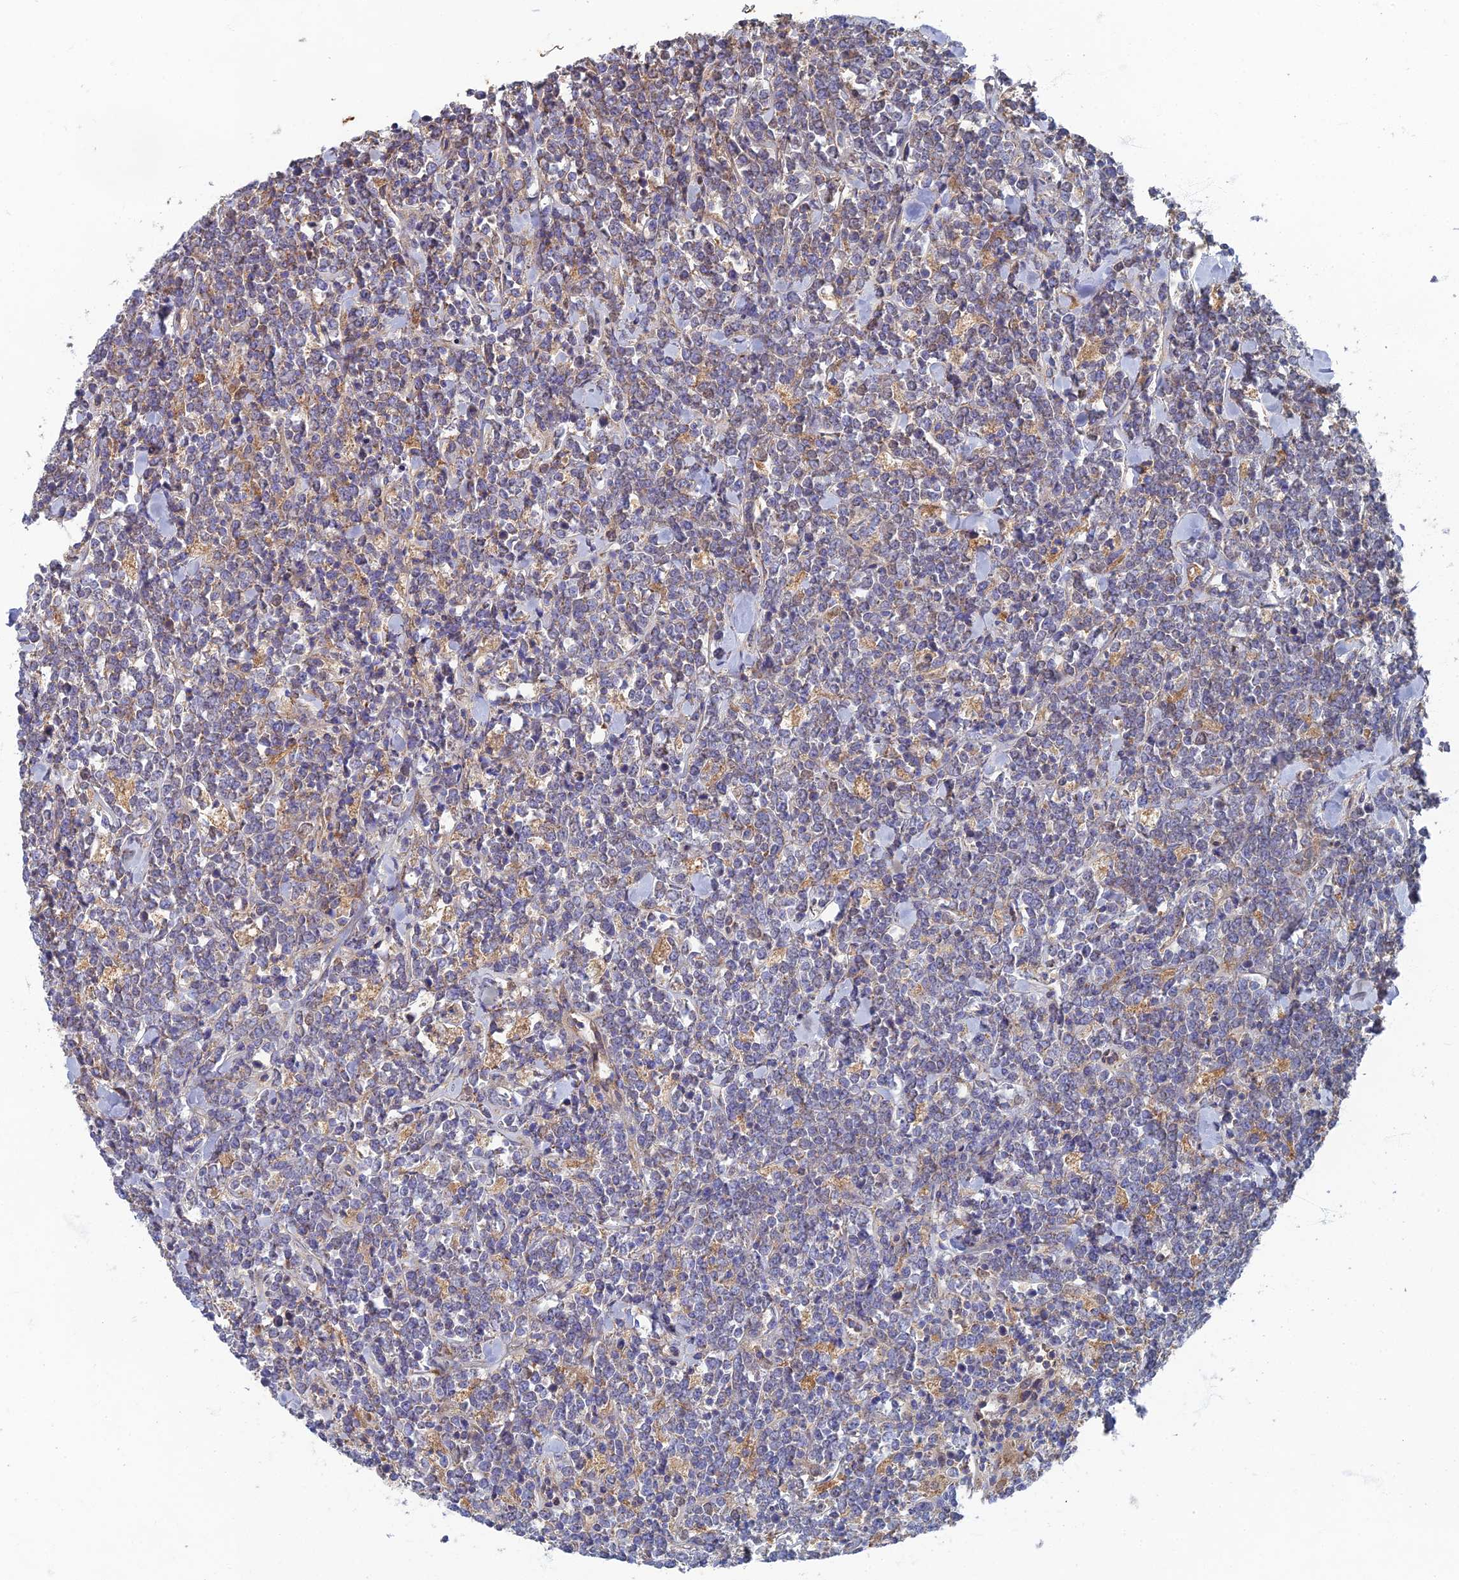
{"staining": {"intensity": "negative", "quantity": "none", "location": "none"}, "tissue": "lymphoma", "cell_type": "Tumor cells", "image_type": "cancer", "snomed": [{"axis": "morphology", "description": "Malignant lymphoma, non-Hodgkin's type, High grade"}, {"axis": "topography", "description": "Small intestine"}], "caption": "Immunohistochemistry (IHC) image of high-grade malignant lymphoma, non-Hodgkin's type stained for a protein (brown), which demonstrates no expression in tumor cells.", "gene": "RNASEK", "patient": {"sex": "male", "age": 8}}